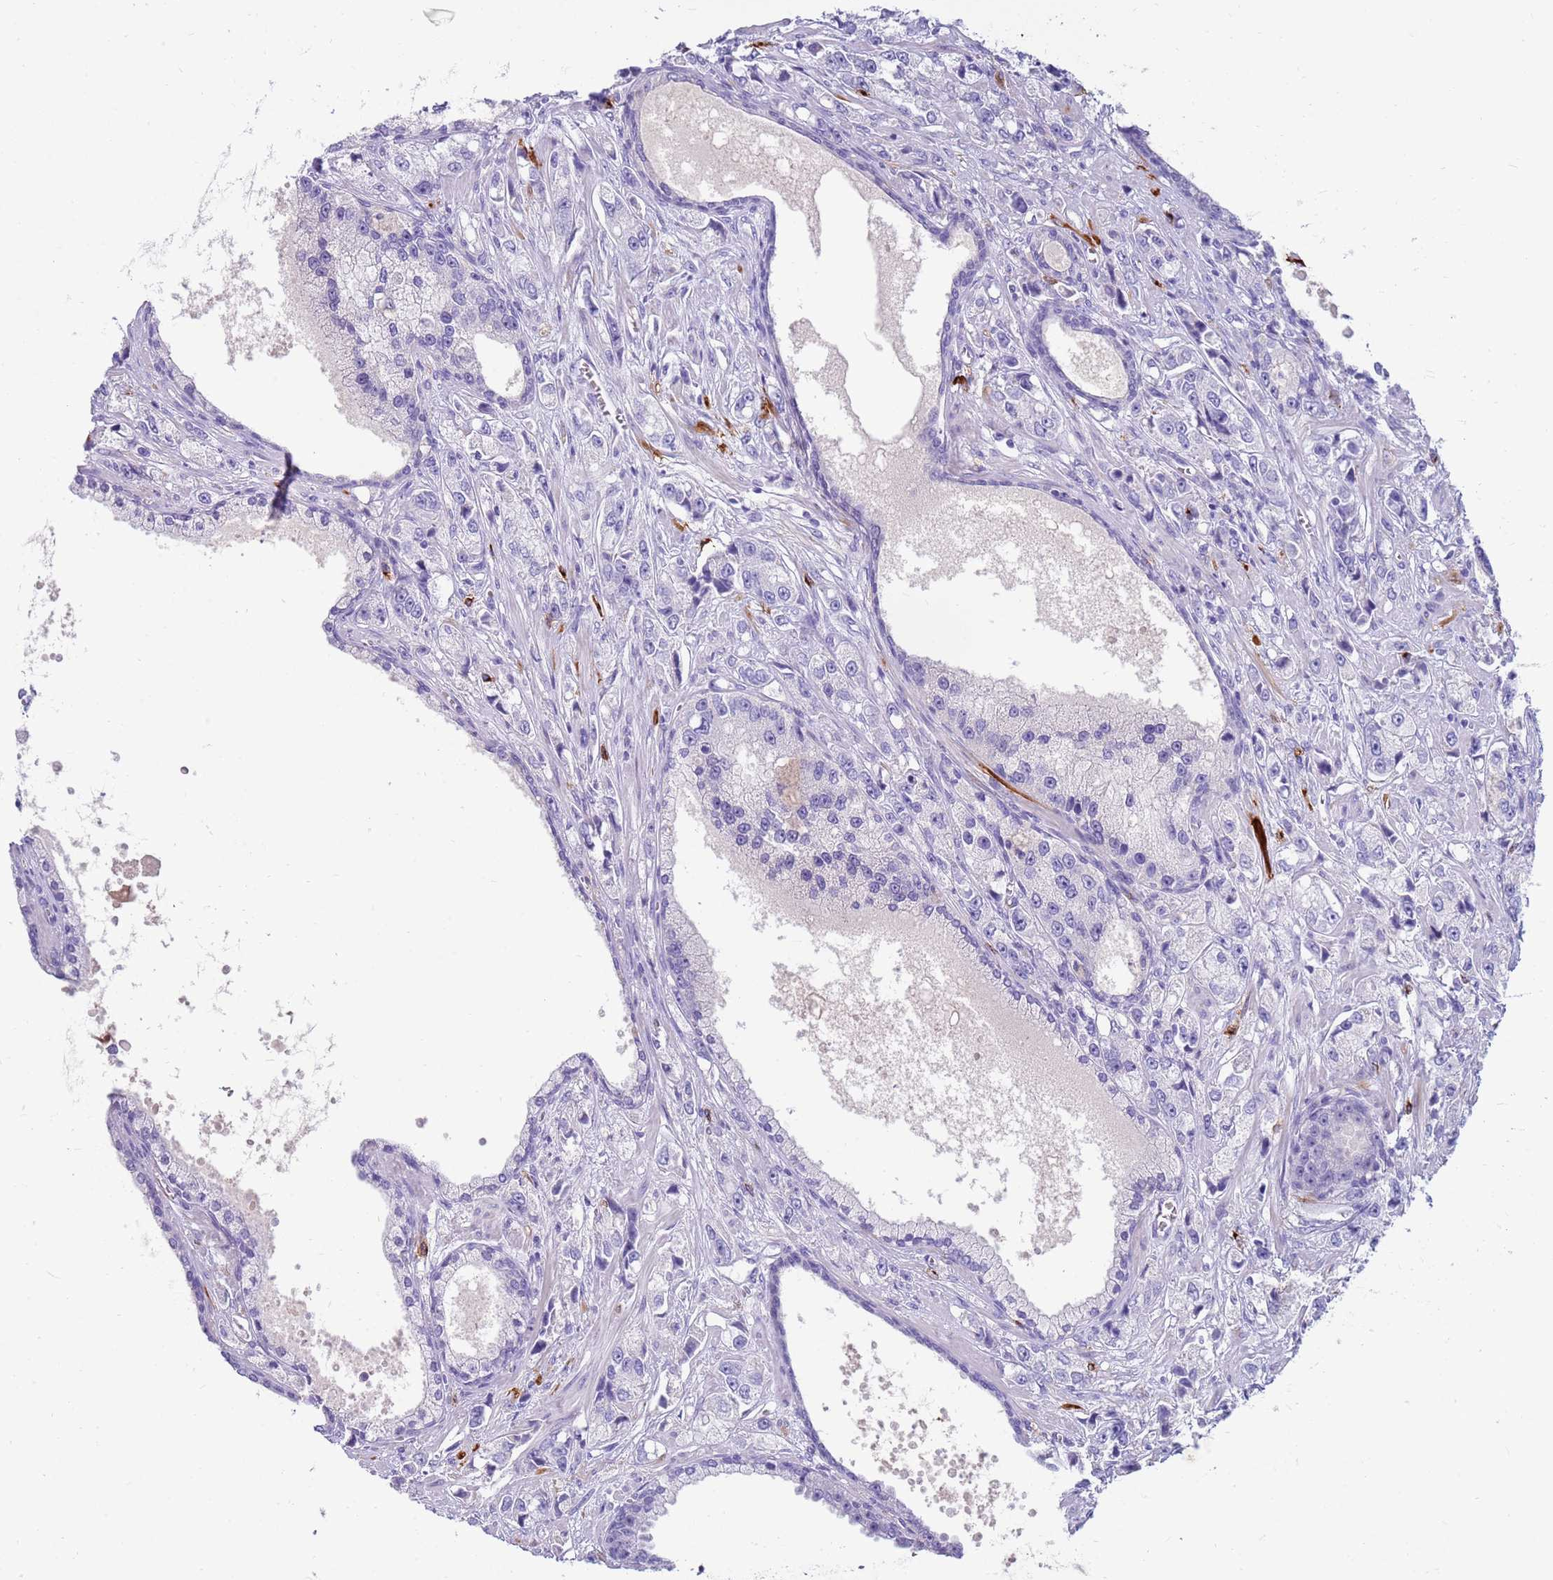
{"staining": {"intensity": "negative", "quantity": "none", "location": "none"}, "tissue": "prostate cancer", "cell_type": "Tumor cells", "image_type": "cancer", "snomed": [{"axis": "morphology", "description": "Adenocarcinoma, High grade"}, {"axis": "topography", "description": "Prostate"}], "caption": "Immunohistochemical staining of human adenocarcinoma (high-grade) (prostate) reveals no significant expression in tumor cells. (DAB (3,3'-diaminobenzidine) immunohistochemistry (IHC) visualized using brightfield microscopy, high magnification).", "gene": "EVPLL", "patient": {"sex": "male", "age": 74}}